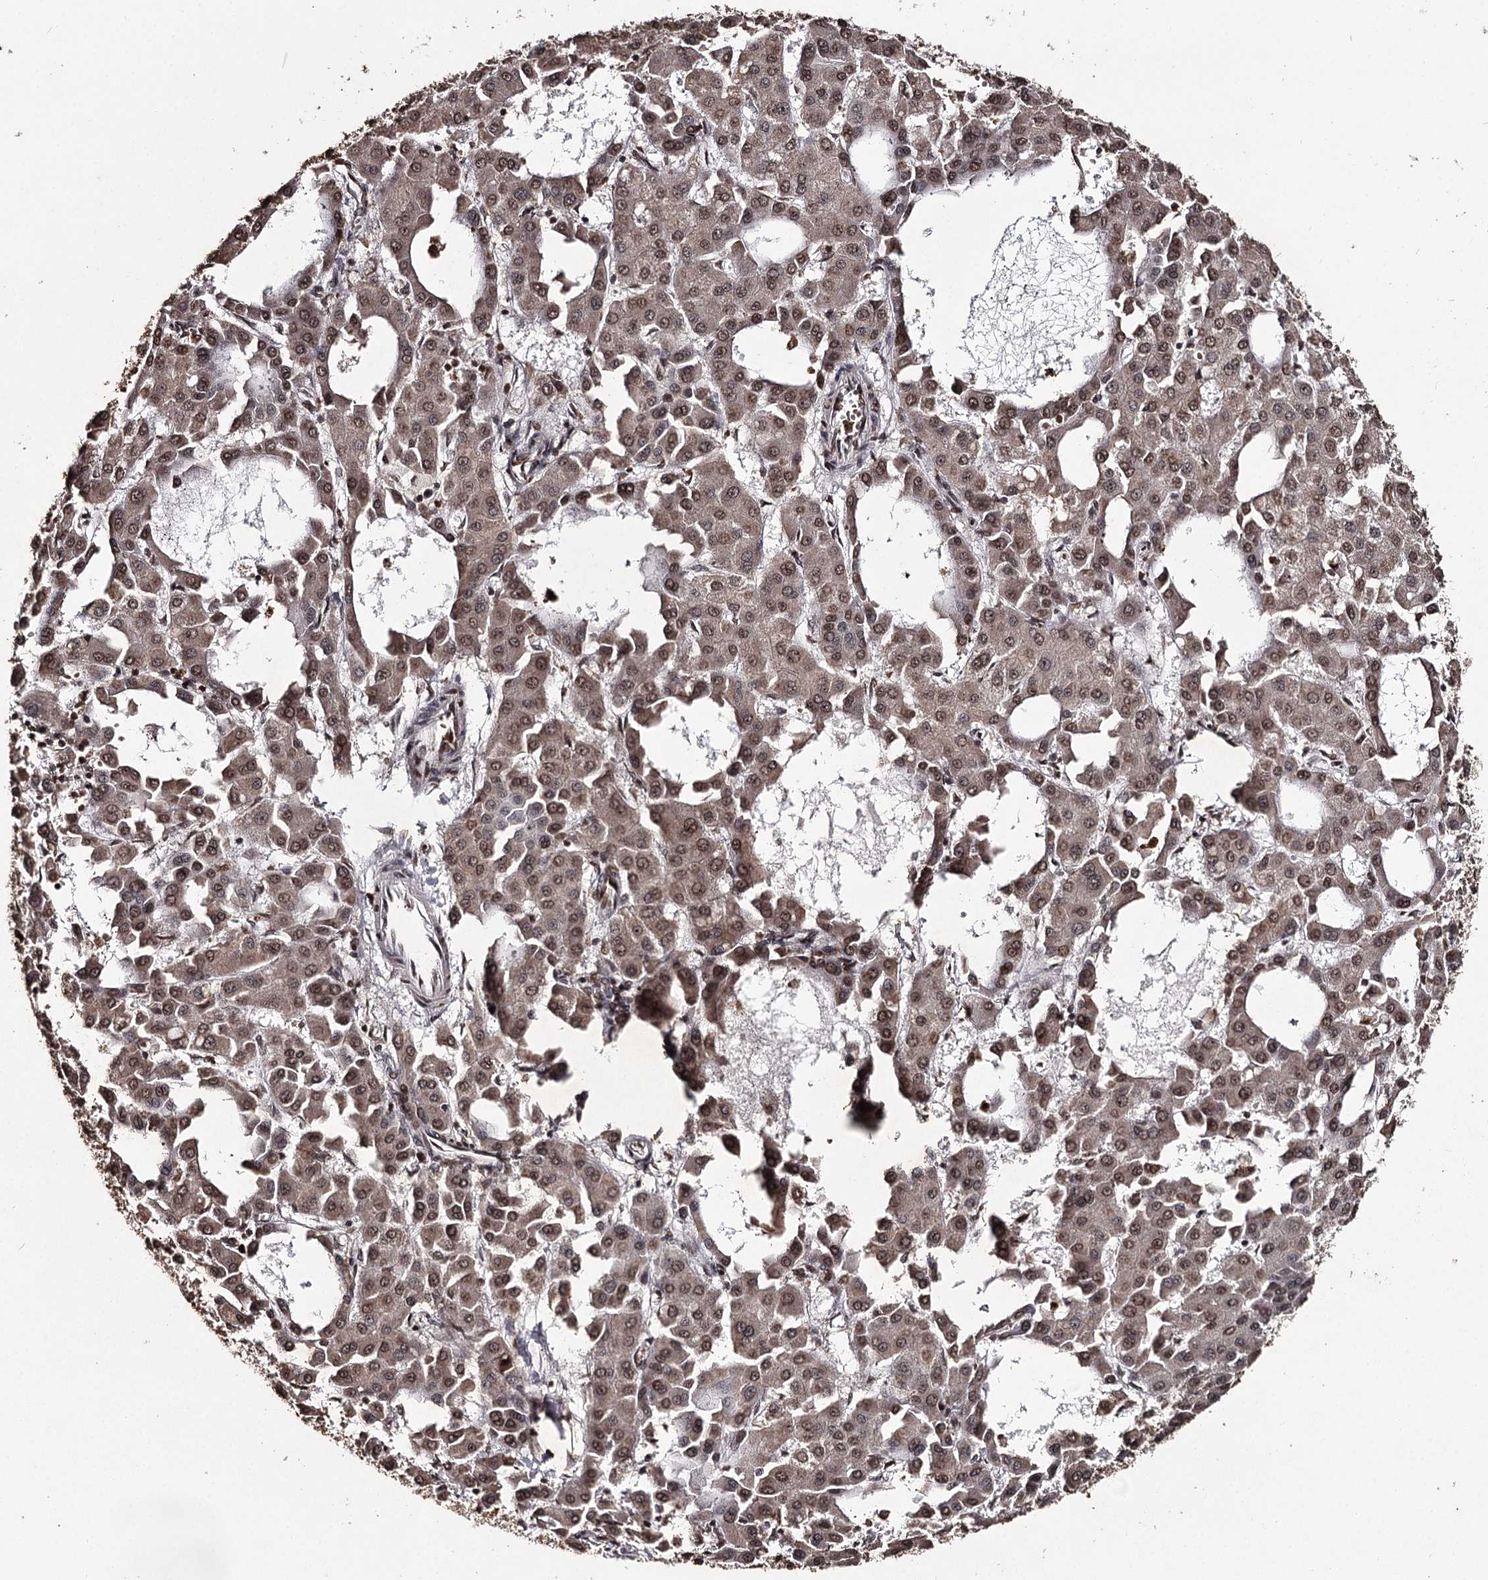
{"staining": {"intensity": "moderate", "quantity": ">75%", "location": "nuclear"}, "tissue": "liver cancer", "cell_type": "Tumor cells", "image_type": "cancer", "snomed": [{"axis": "morphology", "description": "Carcinoma, Hepatocellular, NOS"}, {"axis": "topography", "description": "Liver"}], "caption": "A micrograph showing moderate nuclear staining in about >75% of tumor cells in hepatocellular carcinoma (liver), as visualized by brown immunohistochemical staining.", "gene": "THYN1", "patient": {"sex": "male", "age": 47}}